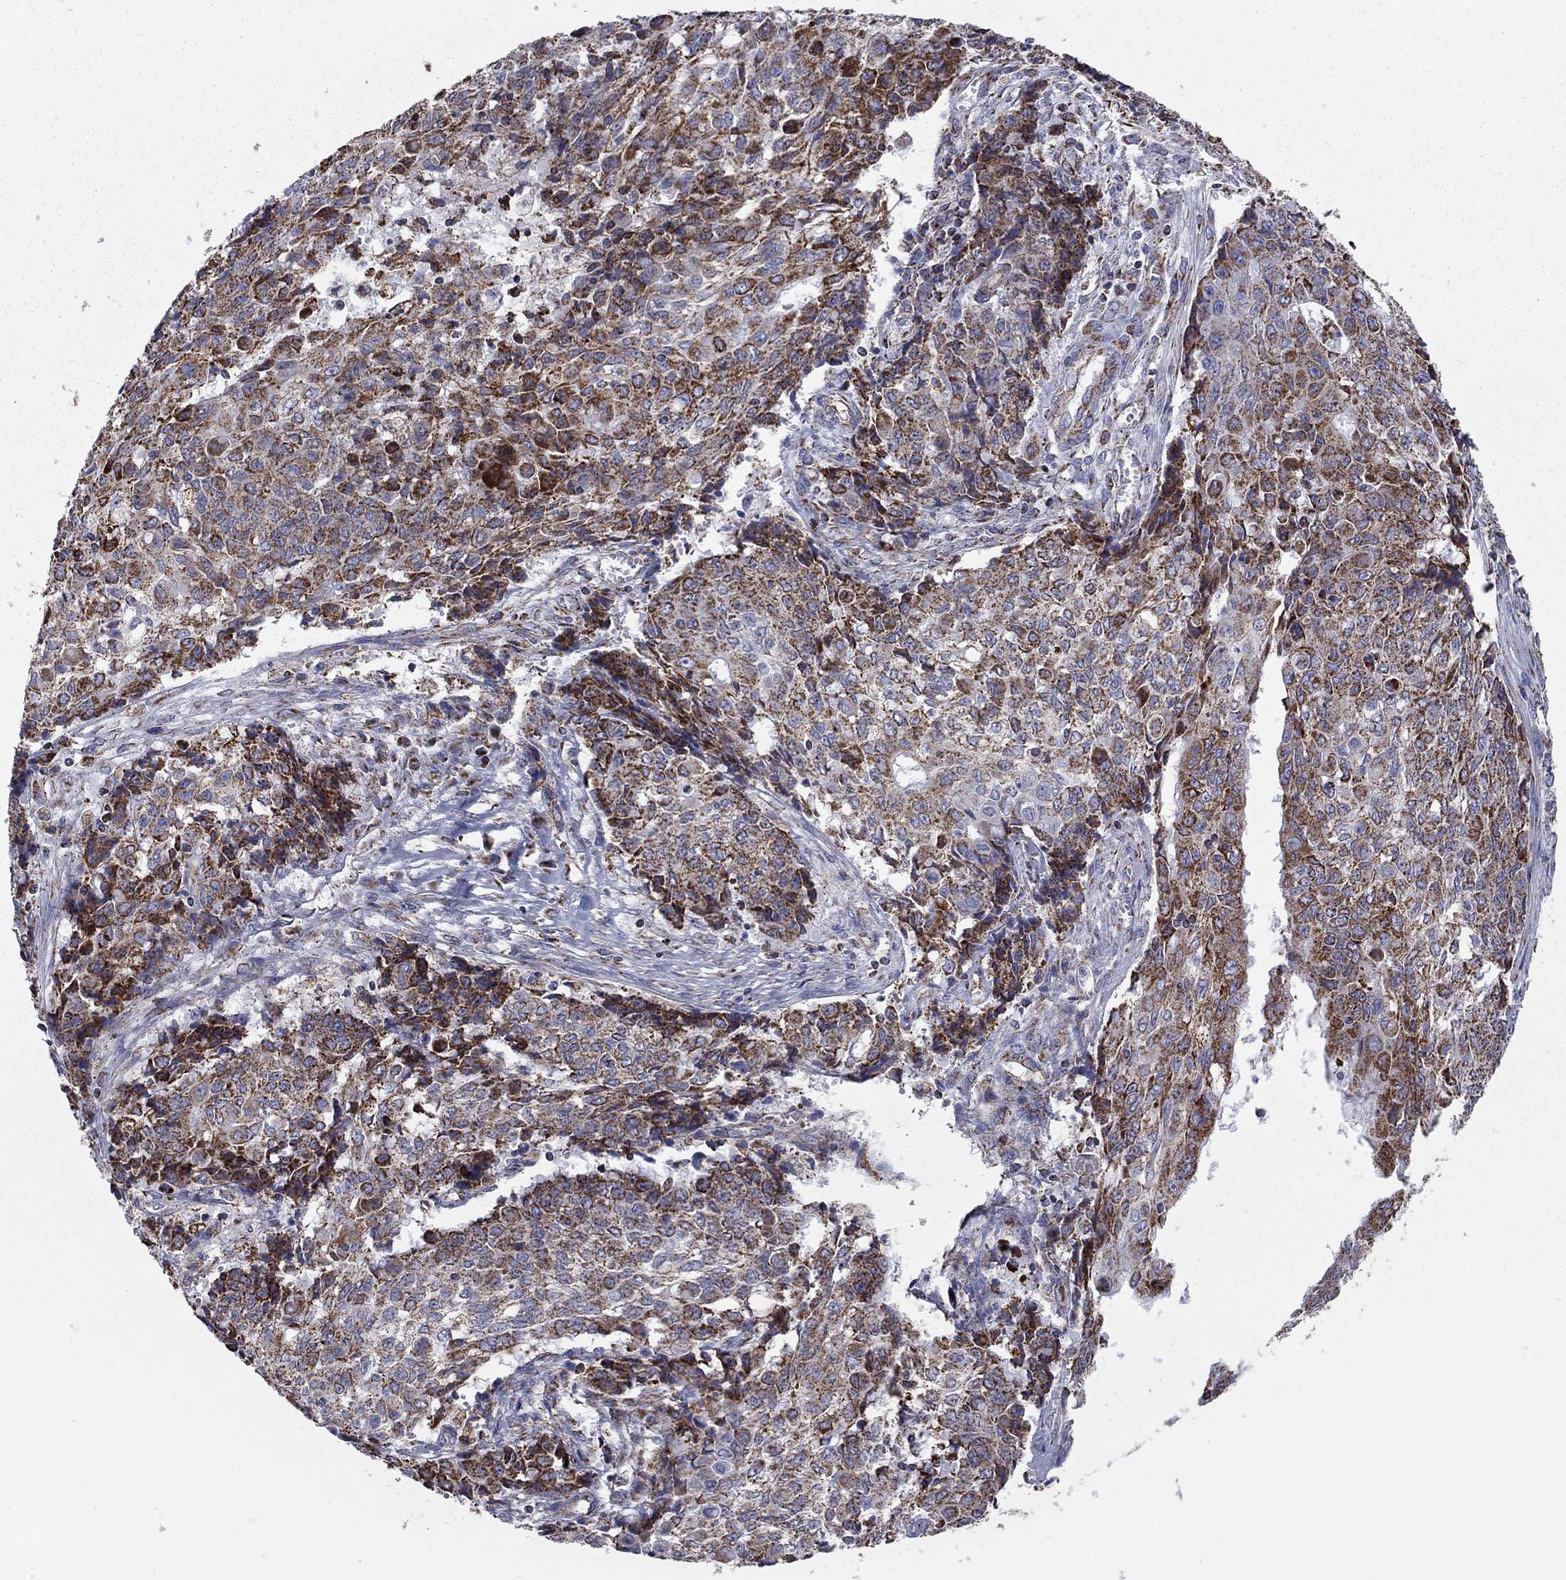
{"staining": {"intensity": "strong", "quantity": "25%-75%", "location": "cytoplasmic/membranous"}, "tissue": "ovarian cancer", "cell_type": "Tumor cells", "image_type": "cancer", "snomed": [{"axis": "morphology", "description": "Carcinoma, endometroid"}, {"axis": "topography", "description": "Ovary"}], "caption": "Protein staining of ovarian cancer tissue reveals strong cytoplasmic/membranous staining in about 25%-75% of tumor cells. Nuclei are stained in blue.", "gene": "NDUFV1", "patient": {"sex": "female", "age": 42}}